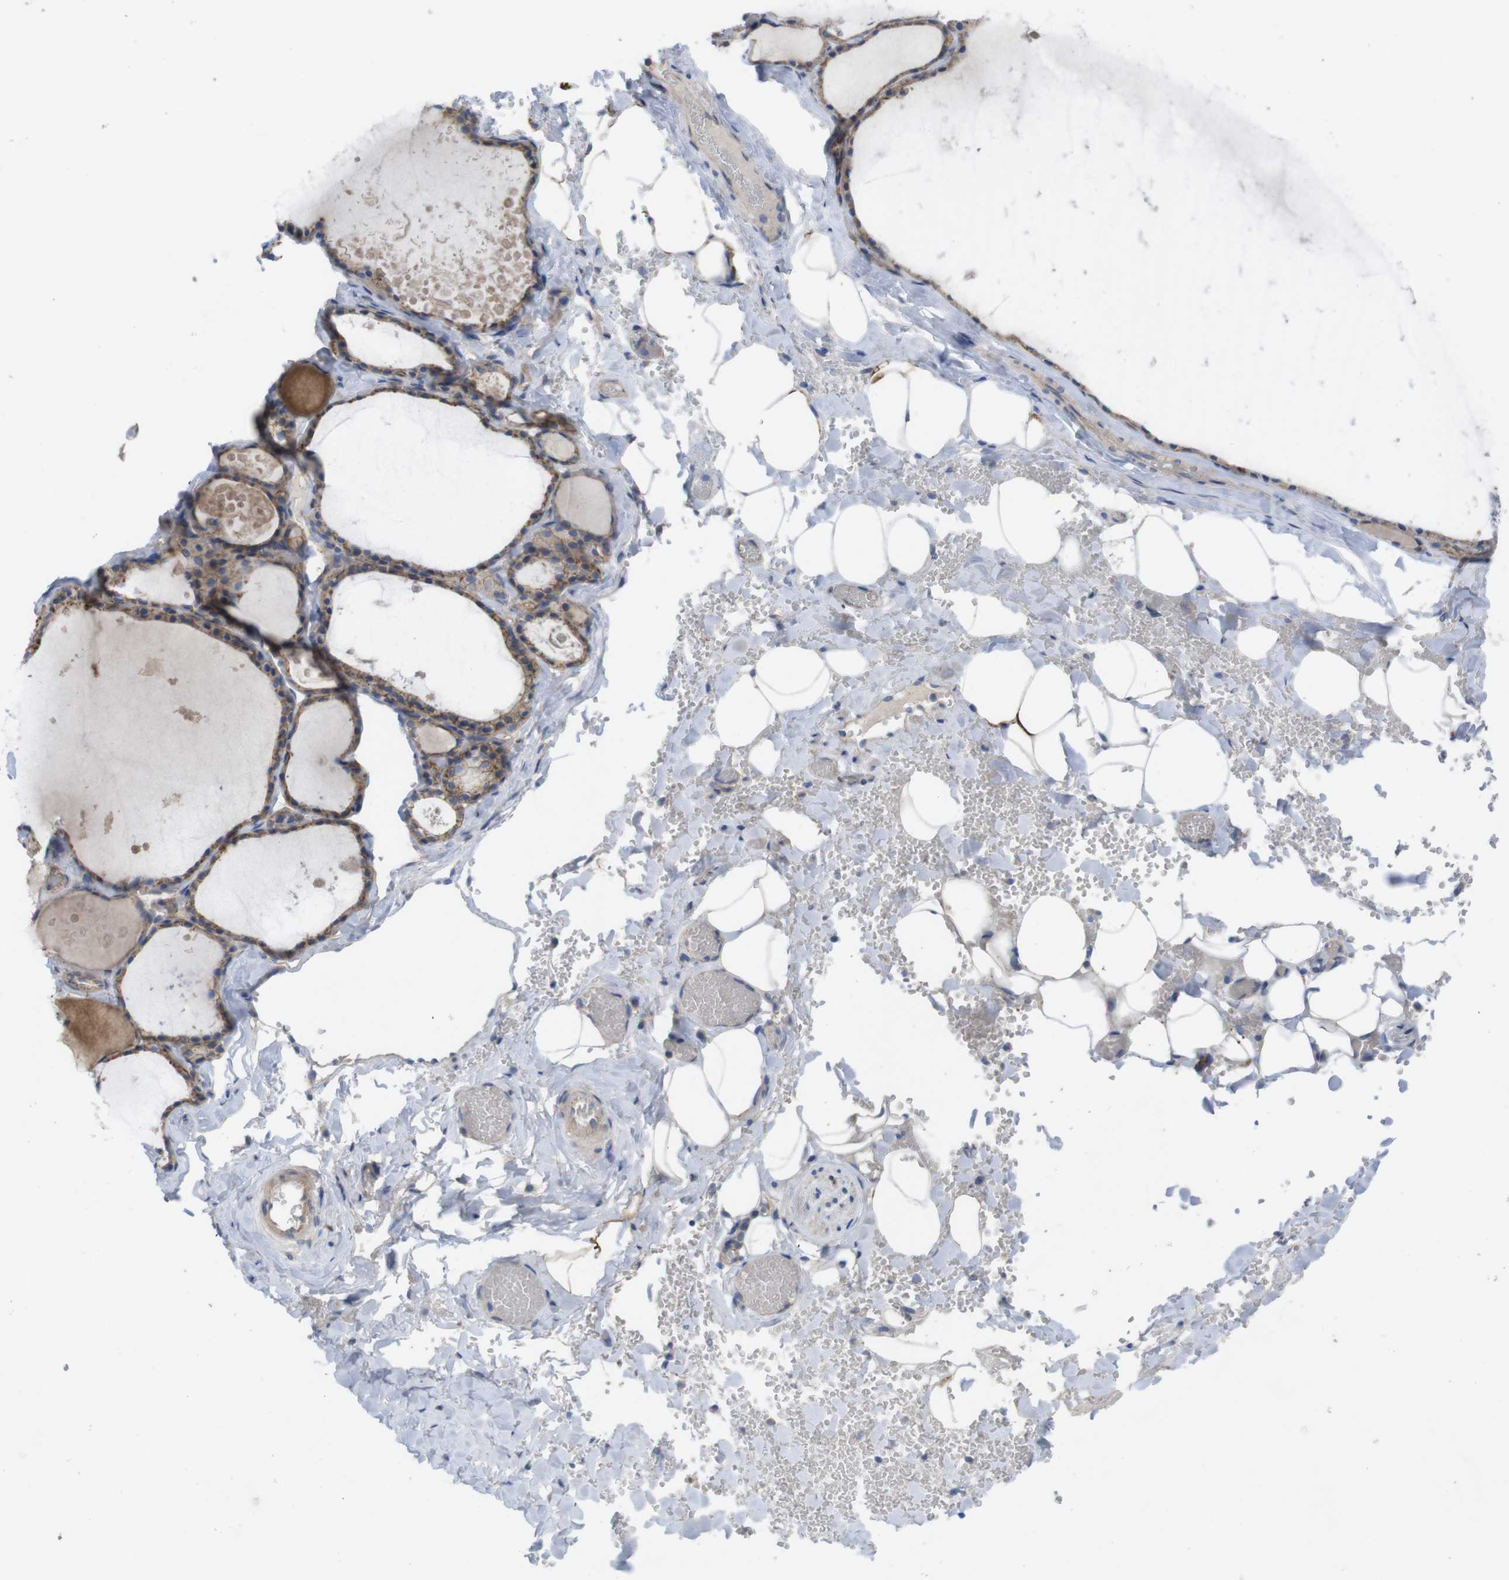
{"staining": {"intensity": "moderate", "quantity": ">75%", "location": "cytoplasmic/membranous"}, "tissue": "thyroid gland", "cell_type": "Glandular cells", "image_type": "normal", "snomed": [{"axis": "morphology", "description": "Normal tissue, NOS"}, {"axis": "topography", "description": "Thyroid gland"}], "caption": "Immunohistochemical staining of benign thyroid gland demonstrates moderate cytoplasmic/membranous protein staining in about >75% of glandular cells. Immunohistochemistry (ihc) stains the protein in brown and the nuclei are stained blue.", "gene": "KIDINS220", "patient": {"sex": "male", "age": 56}}